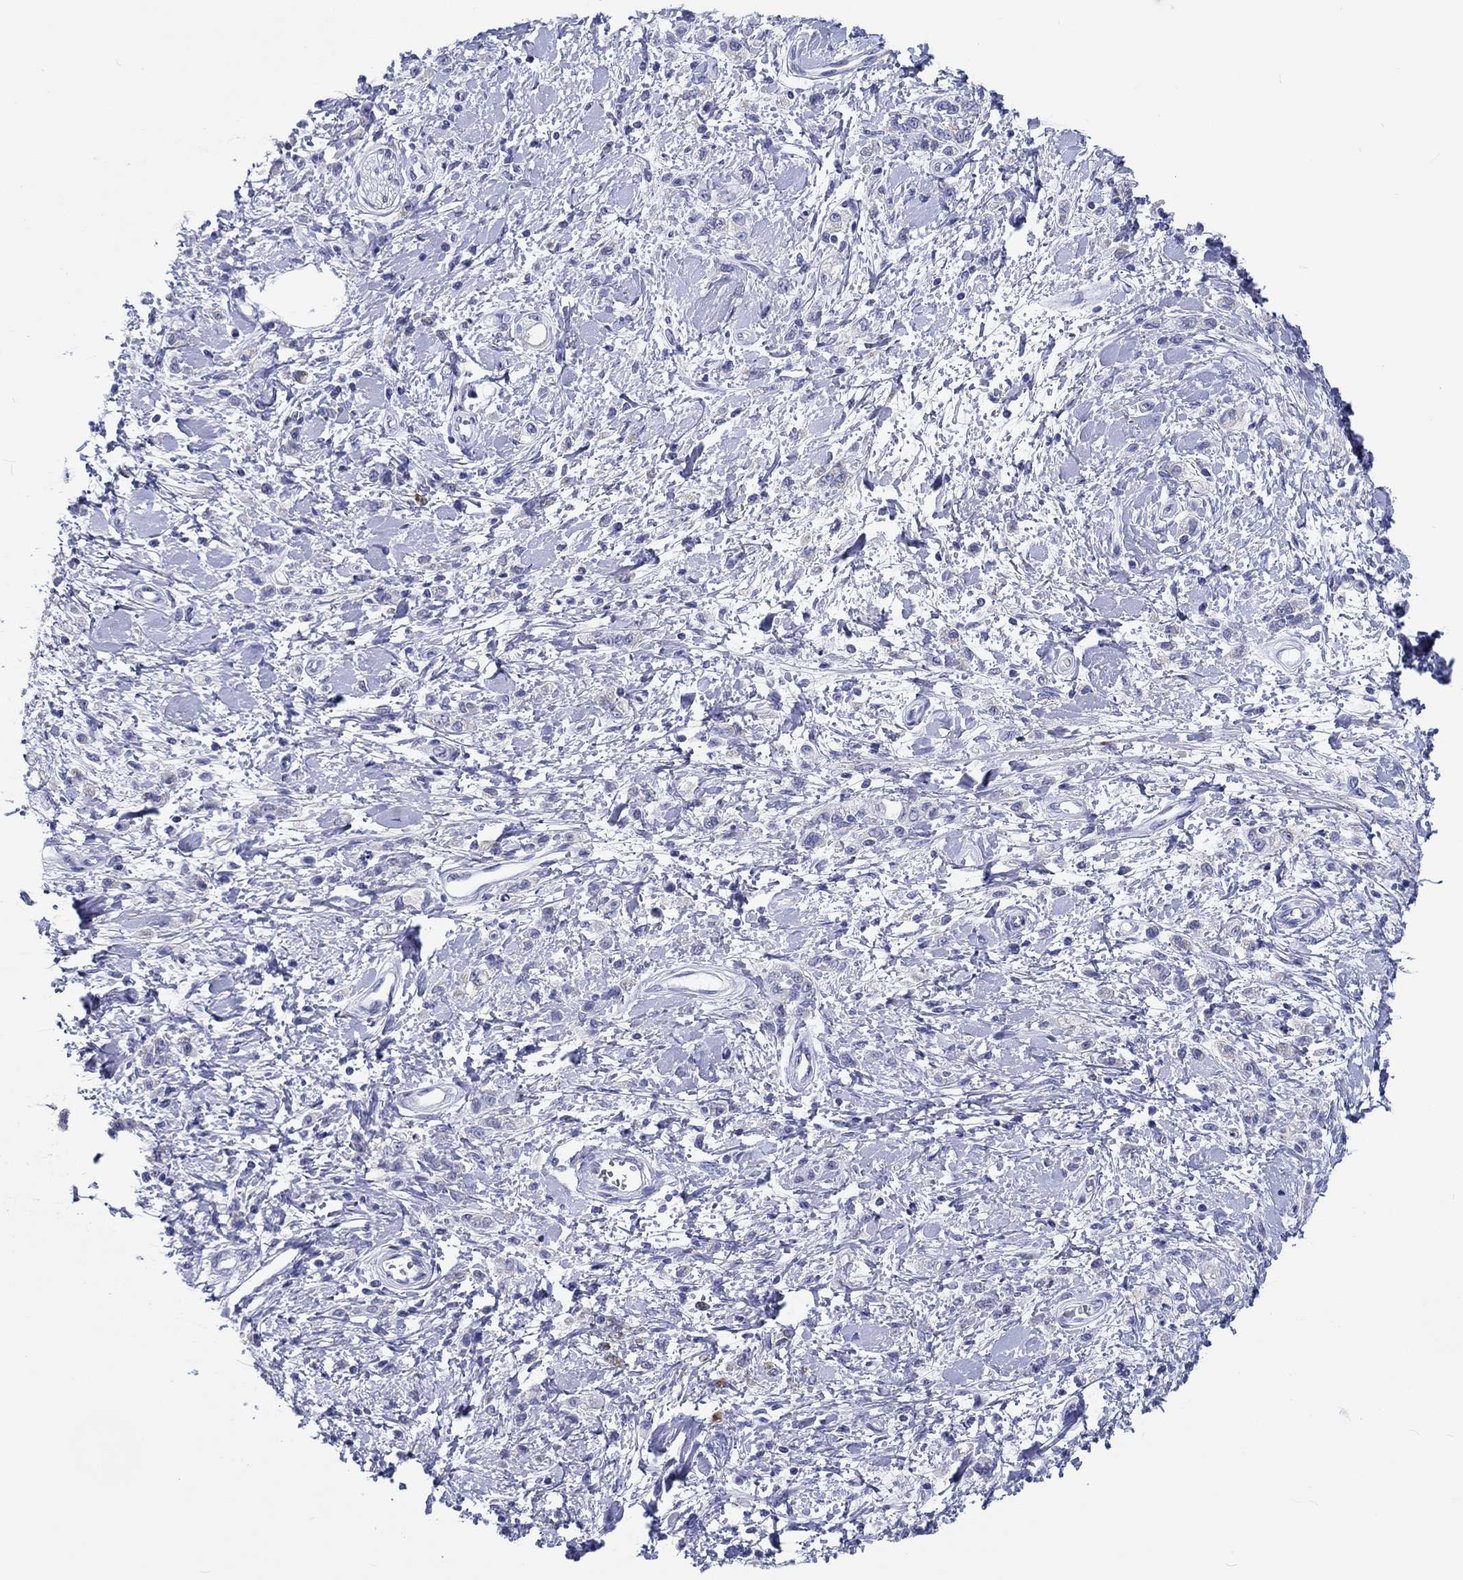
{"staining": {"intensity": "negative", "quantity": "none", "location": "none"}, "tissue": "stomach cancer", "cell_type": "Tumor cells", "image_type": "cancer", "snomed": [{"axis": "morphology", "description": "Adenocarcinoma, NOS"}, {"axis": "topography", "description": "Stomach"}], "caption": "Stomach cancer (adenocarcinoma) stained for a protein using immunohistochemistry (IHC) exhibits no expression tumor cells.", "gene": "H1-1", "patient": {"sex": "male", "age": 77}}